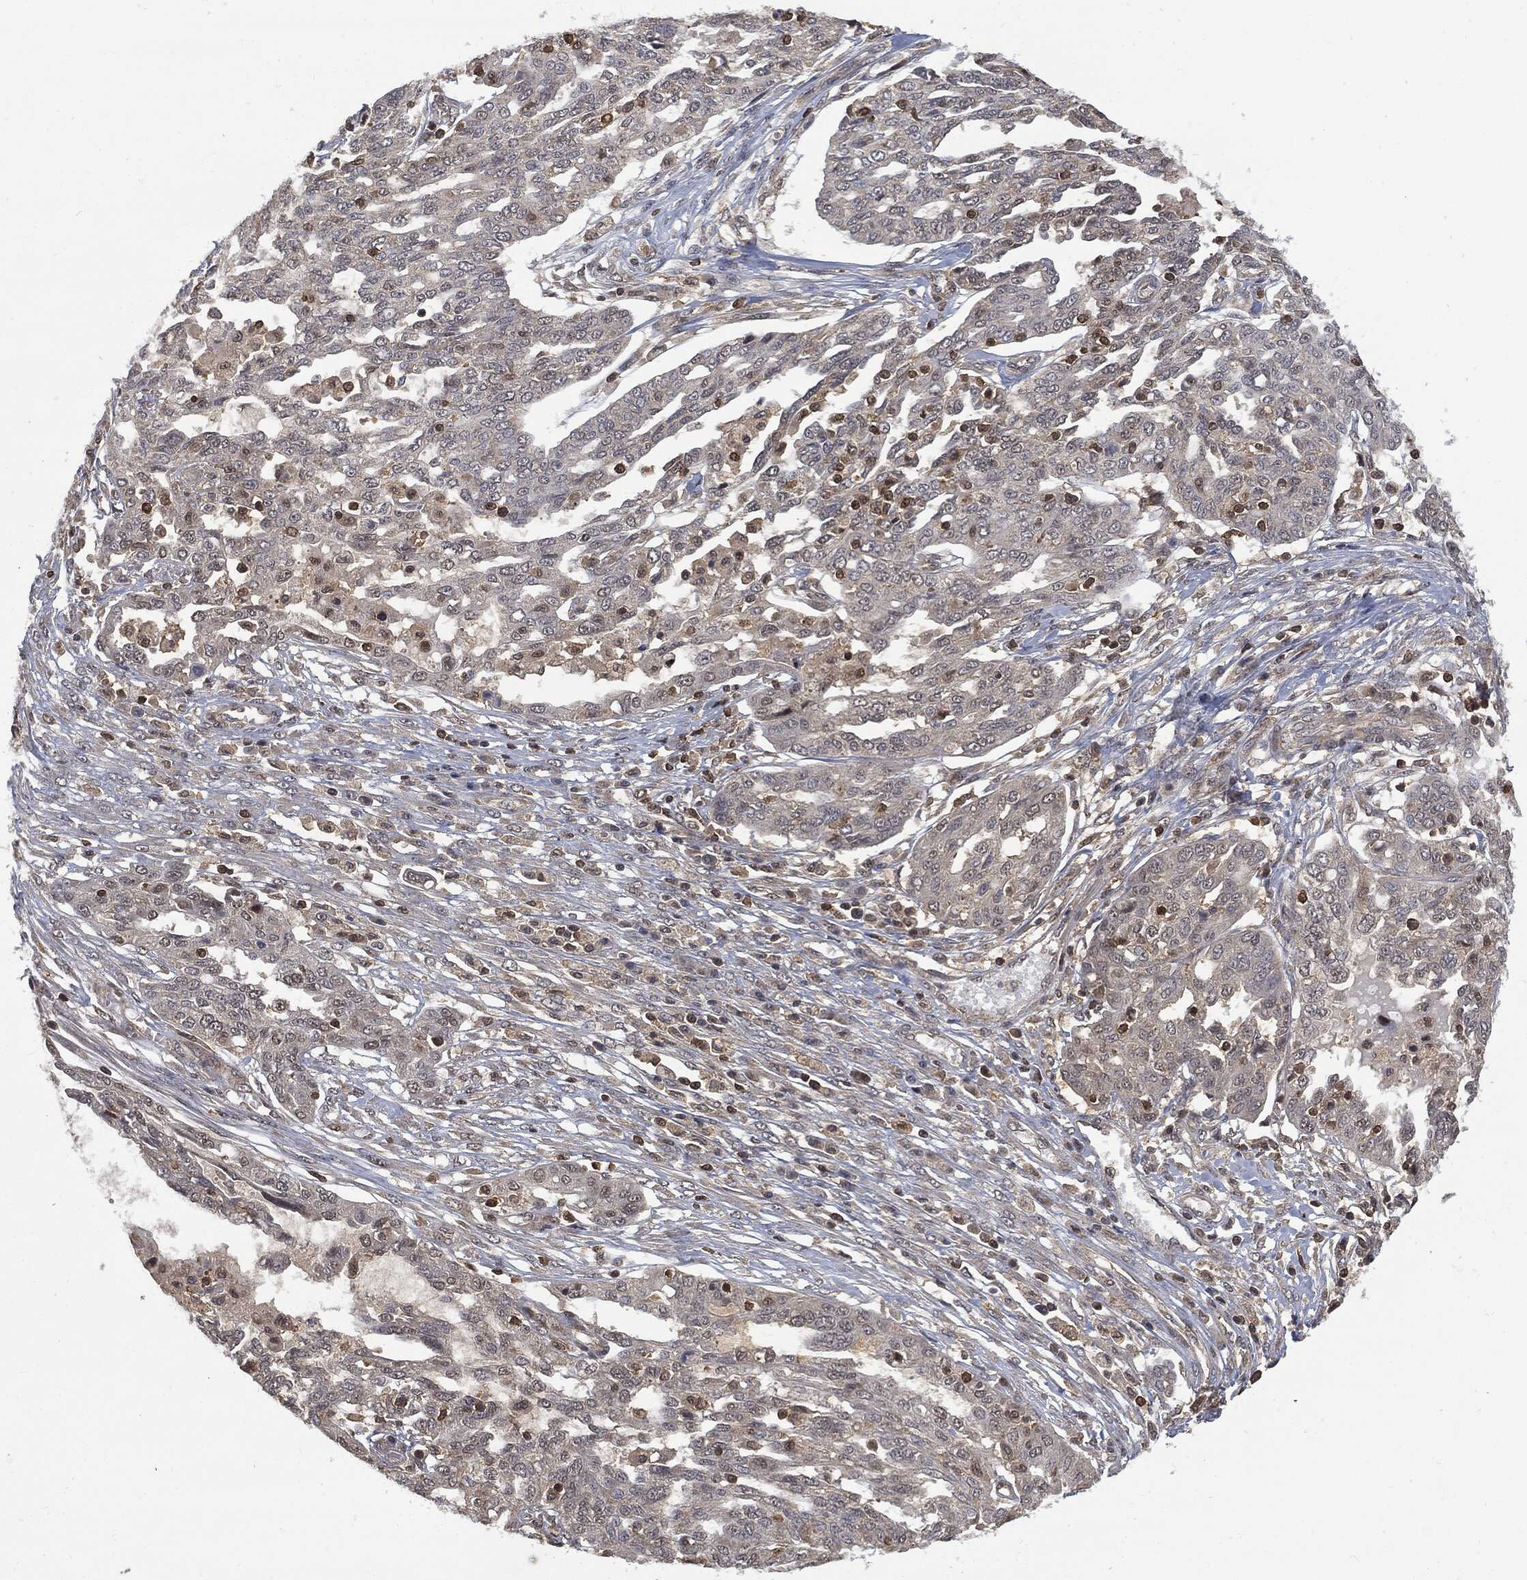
{"staining": {"intensity": "negative", "quantity": "none", "location": "none"}, "tissue": "ovarian cancer", "cell_type": "Tumor cells", "image_type": "cancer", "snomed": [{"axis": "morphology", "description": "Cystadenocarcinoma, serous, NOS"}, {"axis": "topography", "description": "Ovary"}], "caption": "Tumor cells are negative for brown protein staining in serous cystadenocarcinoma (ovarian).", "gene": "PSMB10", "patient": {"sex": "female", "age": 67}}